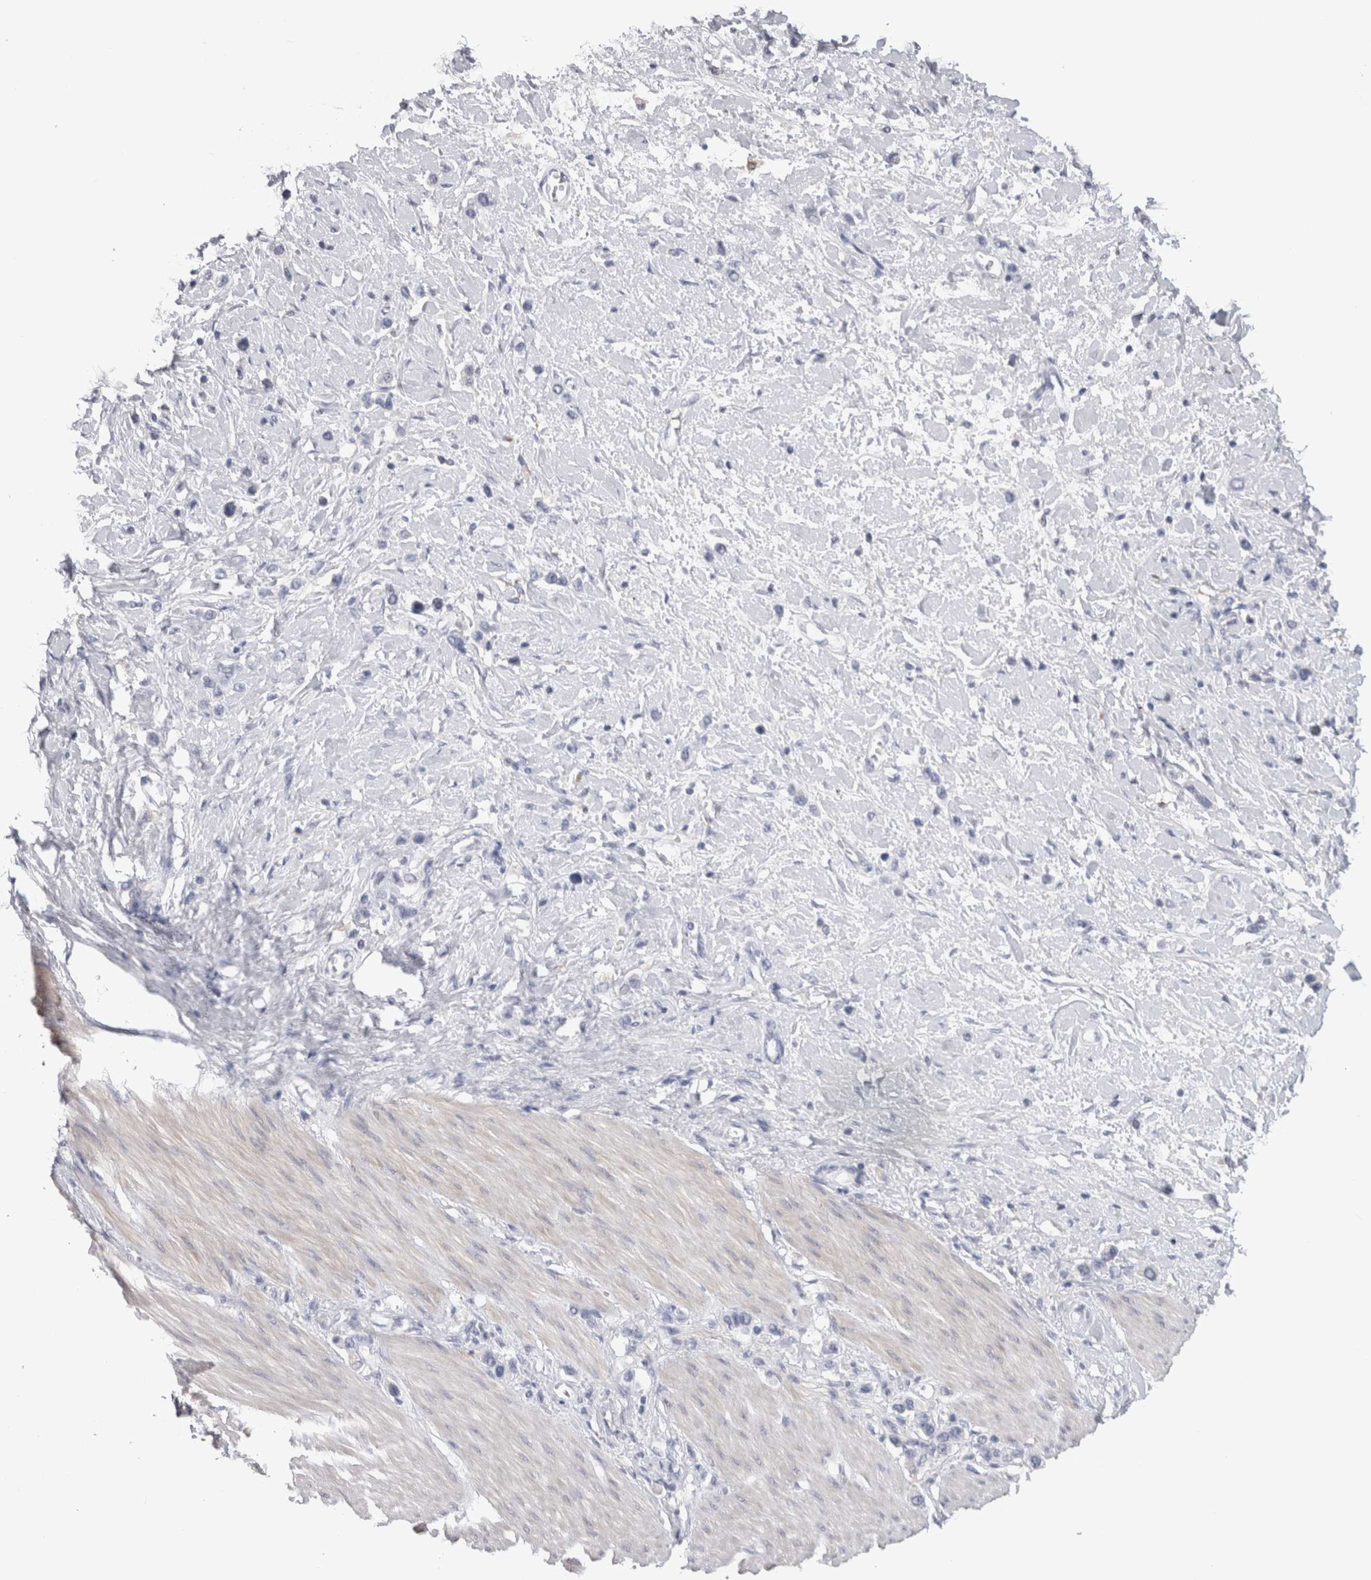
{"staining": {"intensity": "negative", "quantity": "none", "location": "none"}, "tissue": "stomach cancer", "cell_type": "Tumor cells", "image_type": "cancer", "snomed": [{"axis": "morphology", "description": "Adenocarcinoma, NOS"}, {"axis": "topography", "description": "Stomach"}], "caption": "IHC micrograph of neoplastic tissue: stomach cancer (adenocarcinoma) stained with DAB (3,3'-diaminobenzidine) exhibits no significant protein positivity in tumor cells.", "gene": "SCRN1", "patient": {"sex": "female", "age": 65}}